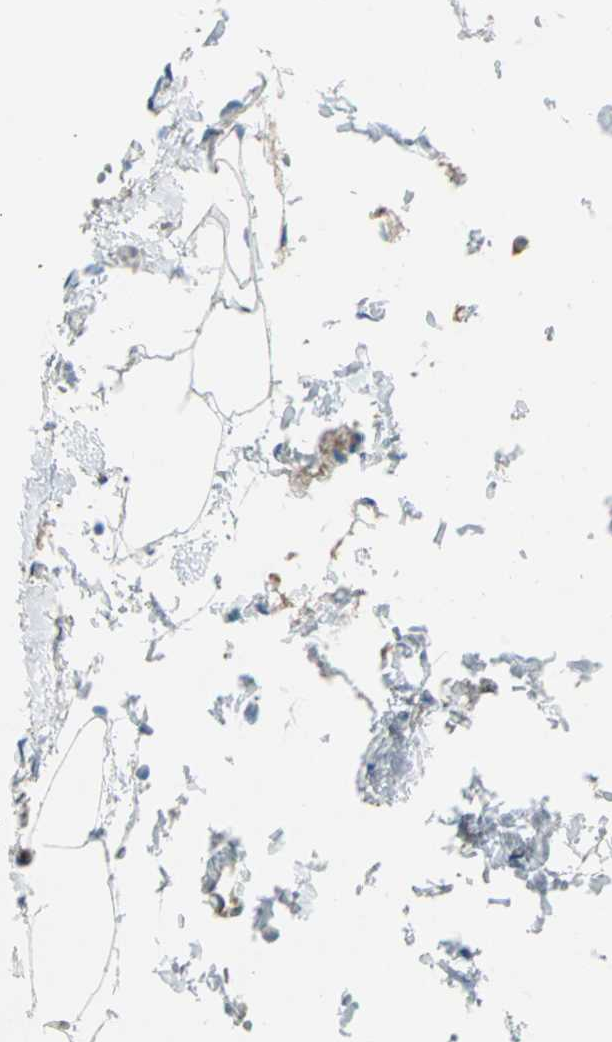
{"staining": {"intensity": "strong", "quantity": ">75%", "location": "cytoplasmic/membranous"}, "tissue": "urothelial cancer", "cell_type": "Tumor cells", "image_type": "cancer", "snomed": [{"axis": "morphology", "description": "Urothelial carcinoma, Low grade"}, {"axis": "topography", "description": "Urinary bladder"}], "caption": "About >75% of tumor cells in urothelial cancer reveal strong cytoplasmic/membranous protein expression as visualized by brown immunohistochemical staining.", "gene": "FLNB", "patient": {"sex": "female", "age": 60}}